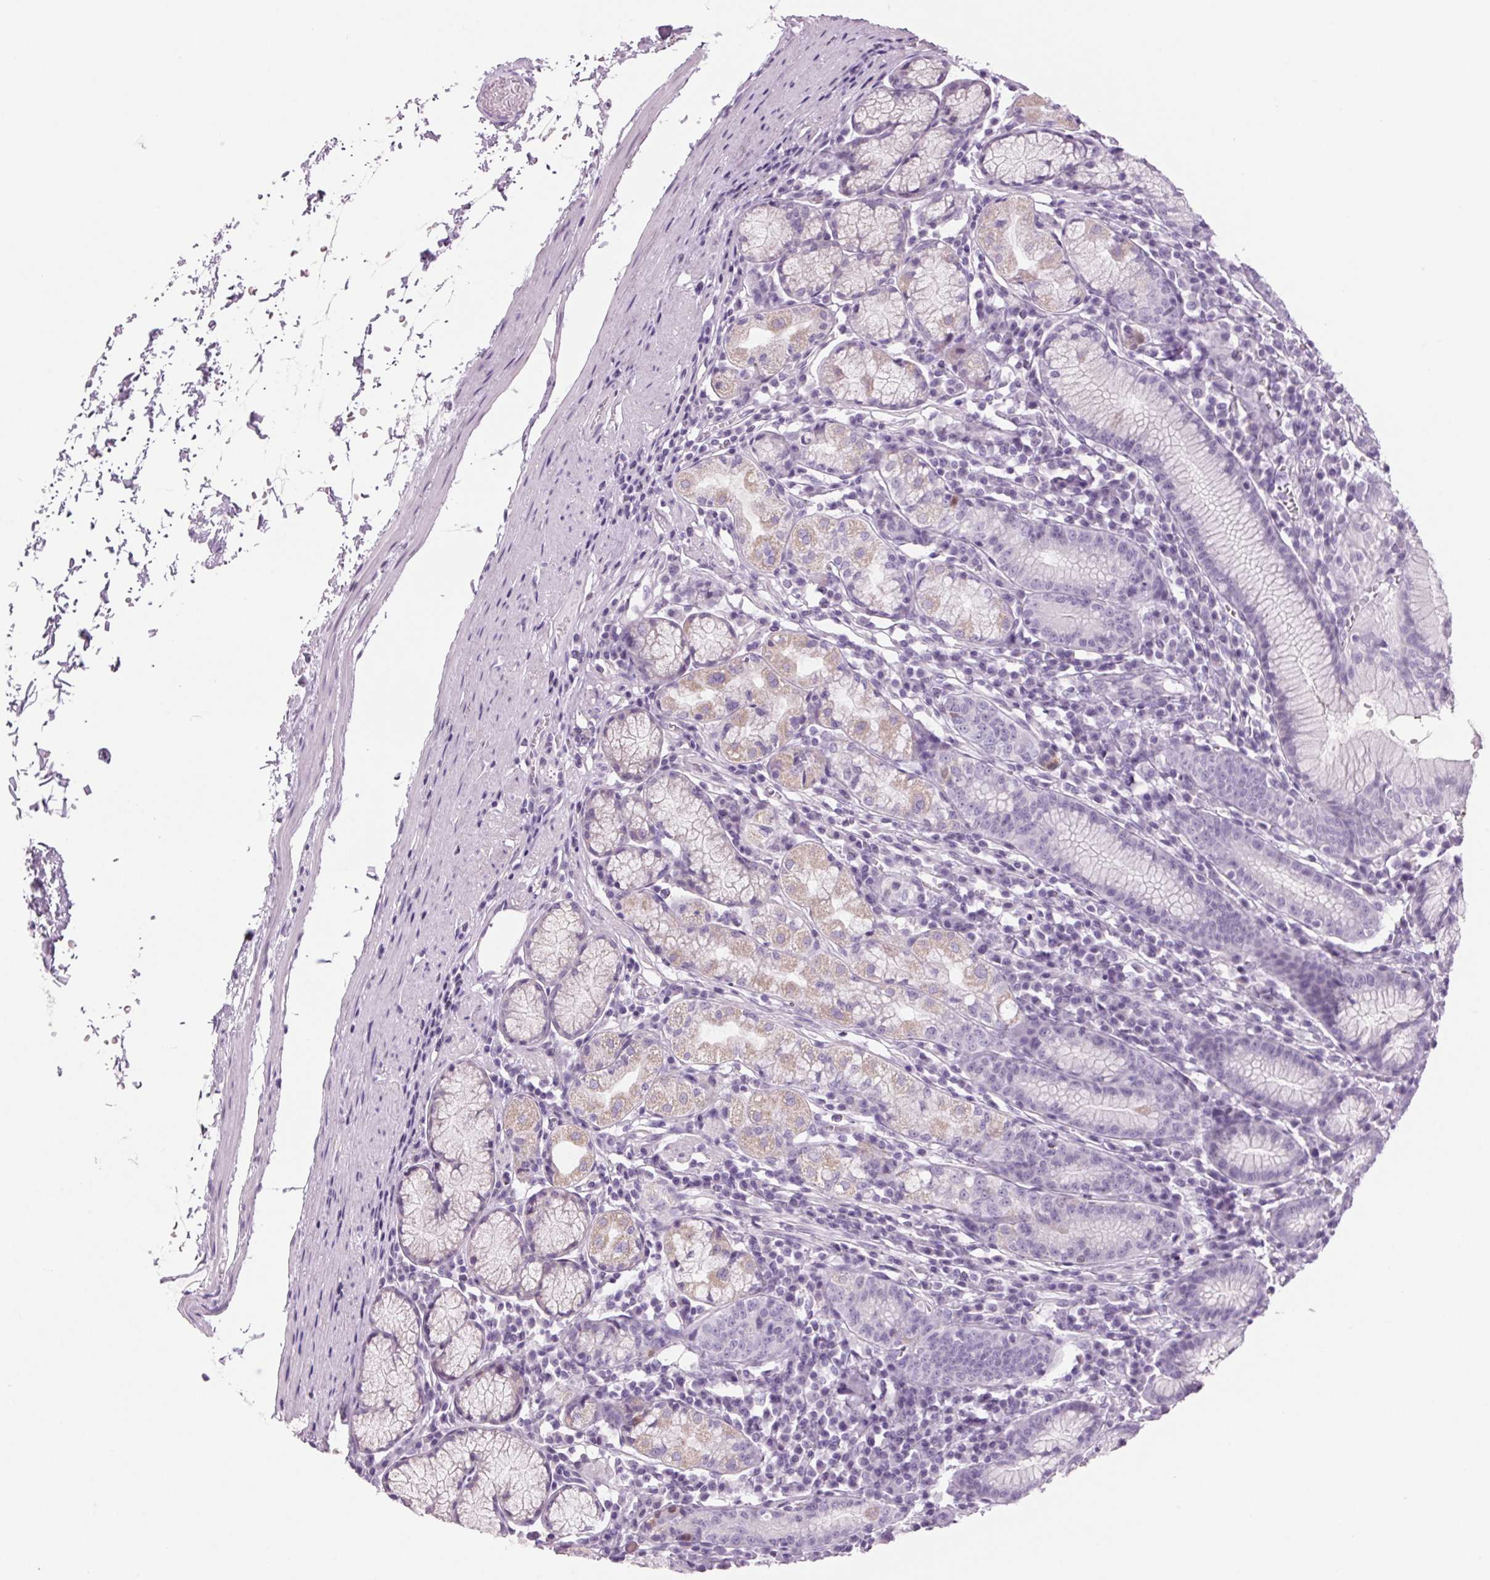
{"staining": {"intensity": "weak", "quantity": "<25%", "location": "cytoplasmic/membranous"}, "tissue": "stomach", "cell_type": "Glandular cells", "image_type": "normal", "snomed": [{"axis": "morphology", "description": "Normal tissue, NOS"}, {"axis": "topography", "description": "Stomach"}], "caption": "This histopathology image is of unremarkable stomach stained with IHC to label a protein in brown with the nuclei are counter-stained blue. There is no staining in glandular cells.", "gene": "PPP1R1A", "patient": {"sex": "male", "age": 55}}